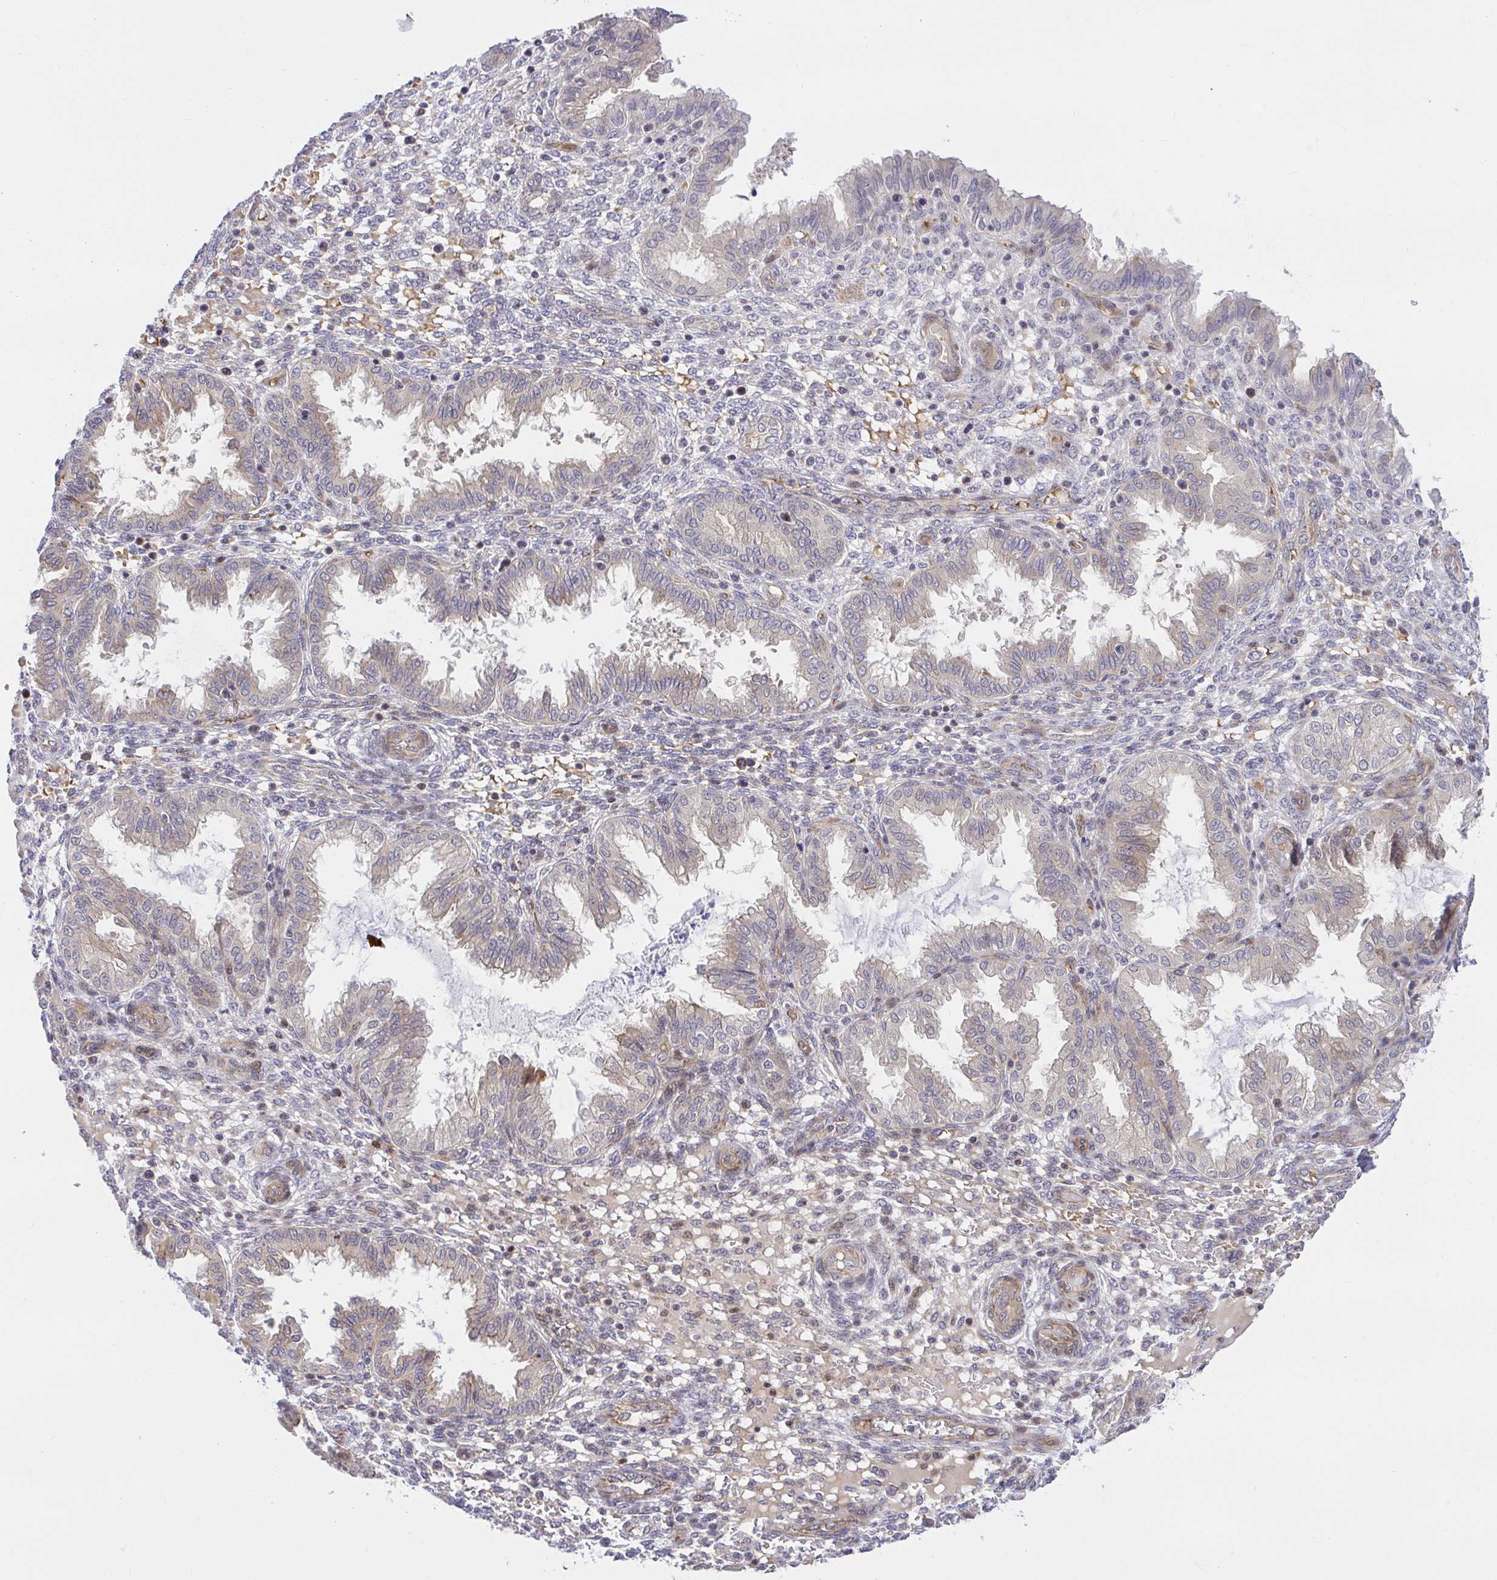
{"staining": {"intensity": "negative", "quantity": "none", "location": "none"}, "tissue": "endometrium", "cell_type": "Cells in endometrial stroma", "image_type": "normal", "snomed": [{"axis": "morphology", "description": "Normal tissue, NOS"}, {"axis": "topography", "description": "Endometrium"}], "caption": "Endometrium was stained to show a protein in brown. There is no significant staining in cells in endometrial stroma. Brightfield microscopy of immunohistochemistry stained with DAB (3,3'-diaminobenzidine) (brown) and hematoxylin (blue), captured at high magnification.", "gene": "TRIM55", "patient": {"sex": "female", "age": 33}}